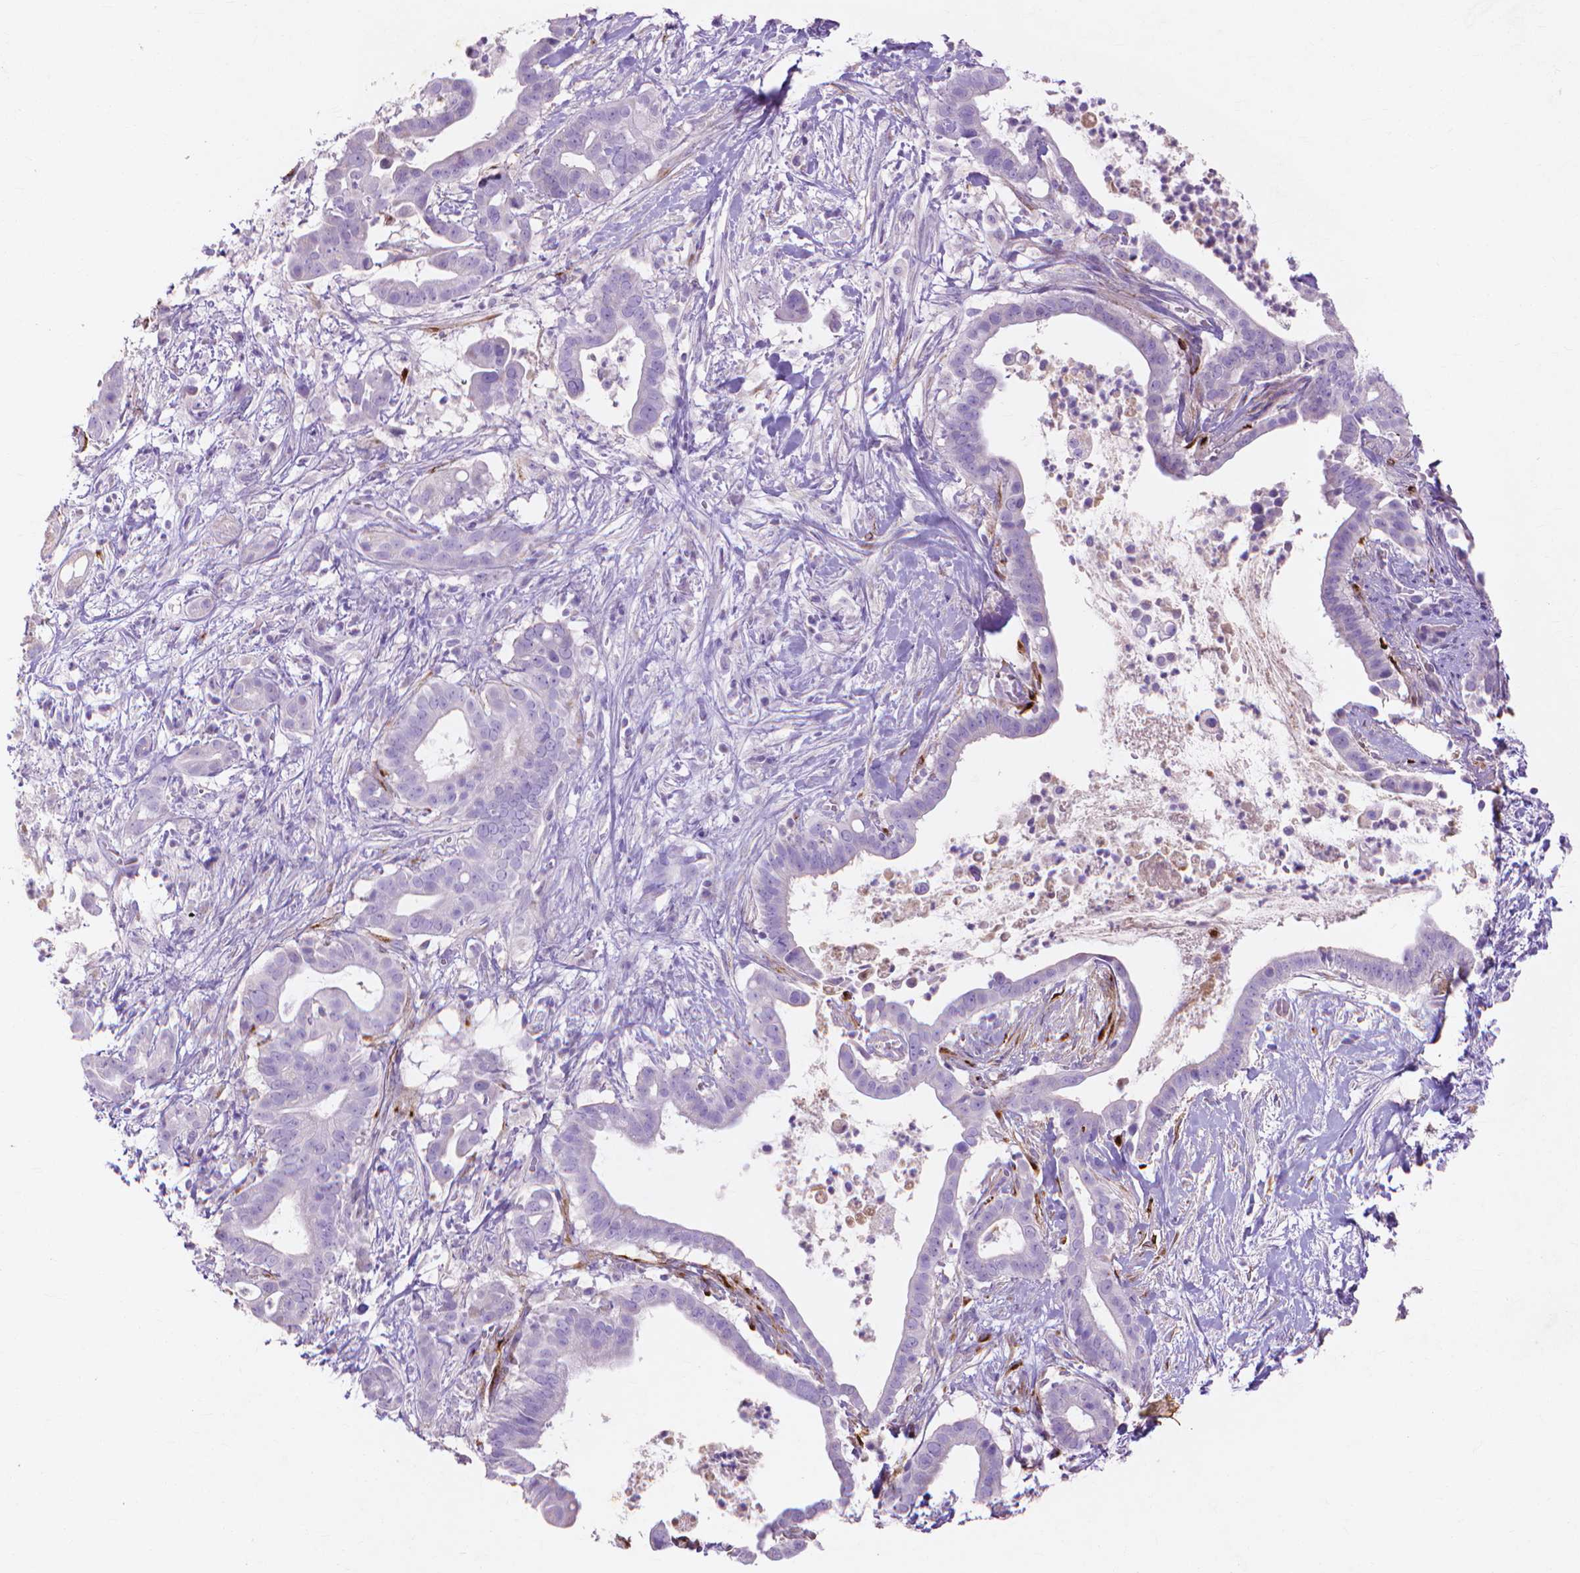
{"staining": {"intensity": "negative", "quantity": "none", "location": "none"}, "tissue": "pancreatic cancer", "cell_type": "Tumor cells", "image_type": "cancer", "snomed": [{"axis": "morphology", "description": "Adenocarcinoma, NOS"}, {"axis": "topography", "description": "Pancreas"}], "caption": "High power microscopy micrograph of an IHC photomicrograph of pancreatic cancer, revealing no significant staining in tumor cells.", "gene": "MMP11", "patient": {"sex": "male", "age": 61}}